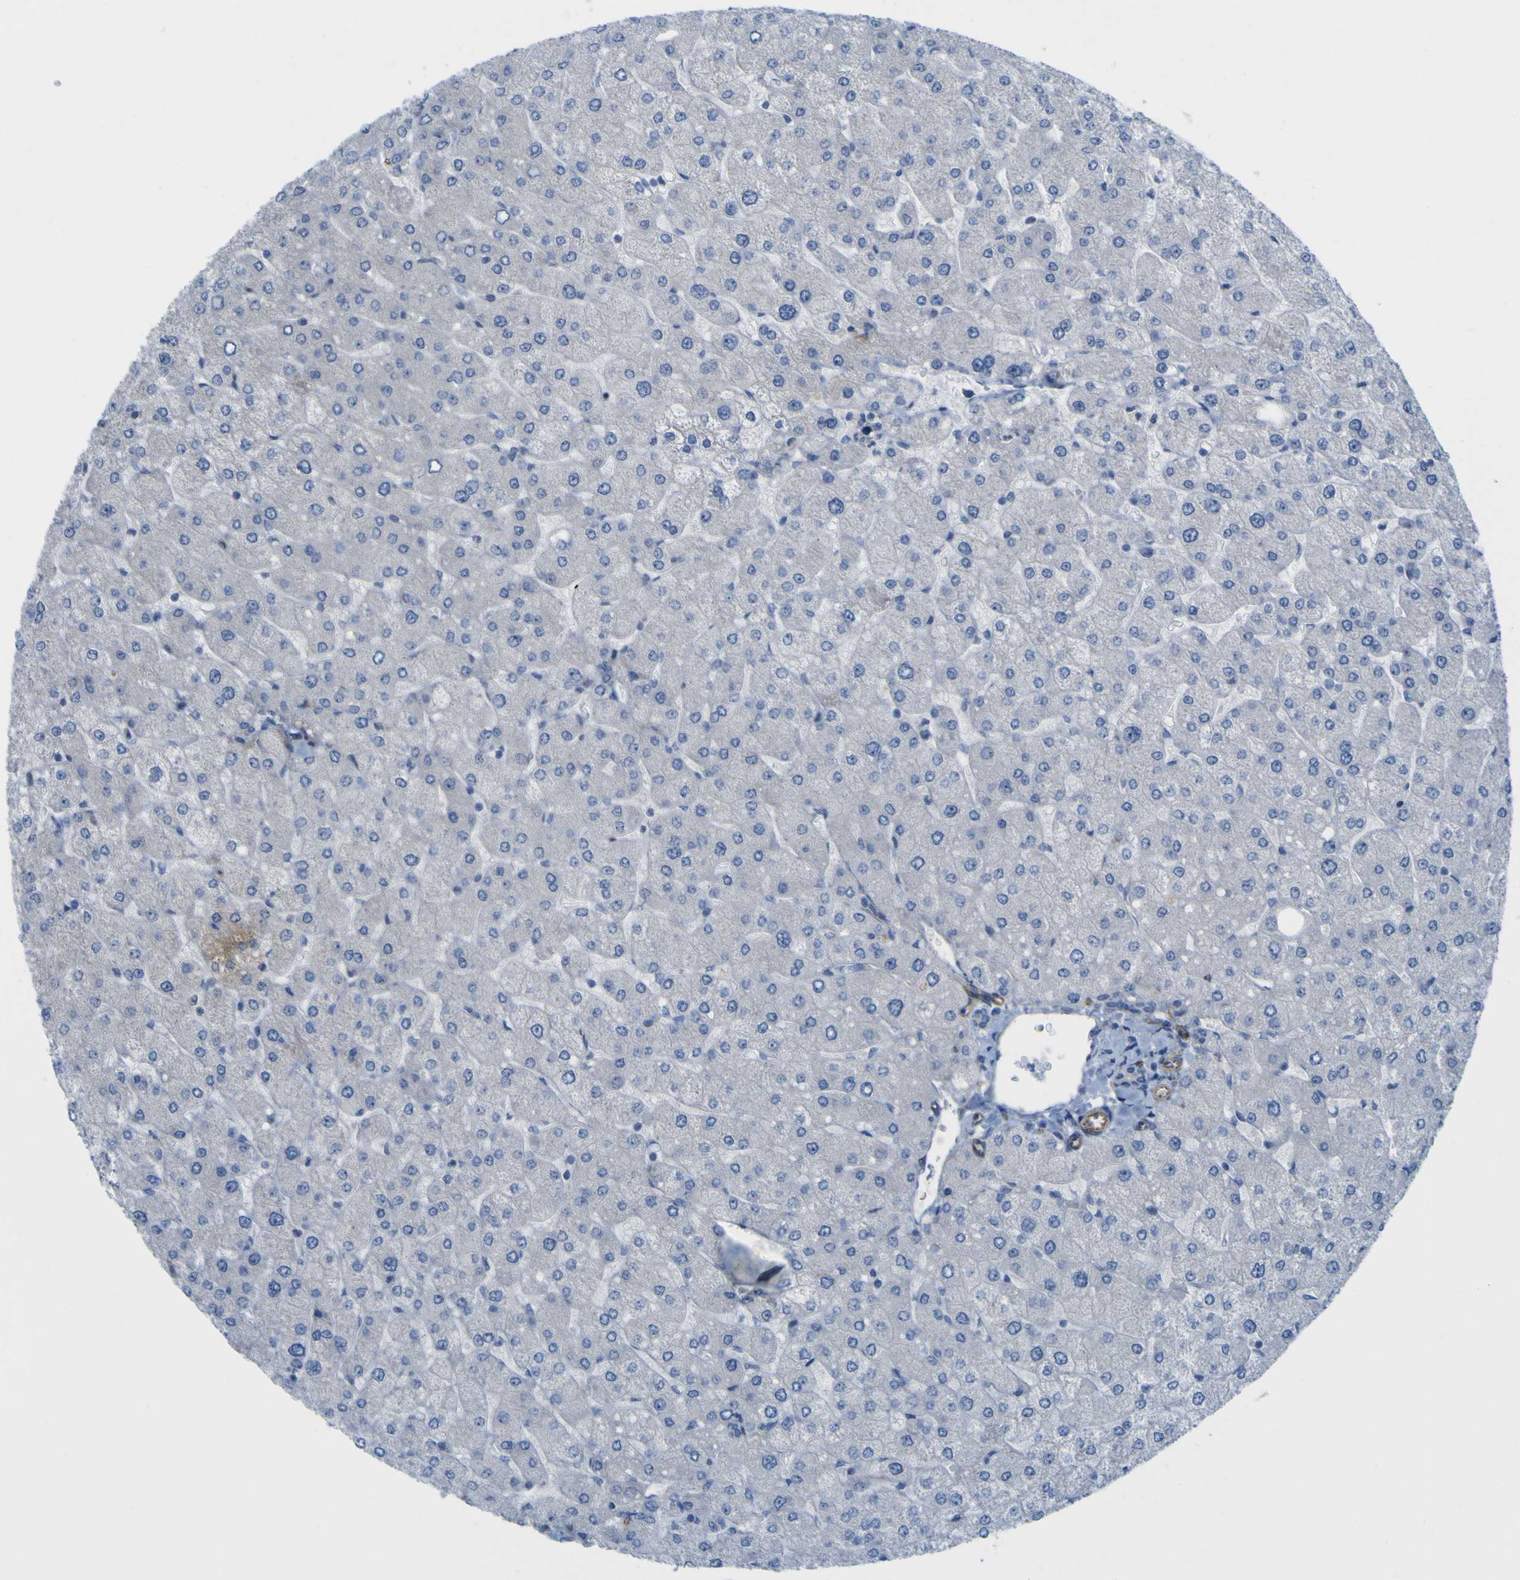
{"staining": {"intensity": "negative", "quantity": "none", "location": "none"}, "tissue": "liver", "cell_type": "Cholangiocytes", "image_type": "normal", "snomed": [{"axis": "morphology", "description": "Normal tissue, NOS"}, {"axis": "topography", "description": "Liver"}], "caption": "High magnification brightfield microscopy of benign liver stained with DAB (3,3'-diaminobenzidine) (brown) and counterstained with hematoxylin (blue): cholangiocytes show no significant staining. (Immunohistochemistry, brightfield microscopy, high magnification).", "gene": "JPH1", "patient": {"sex": "male", "age": 55}}